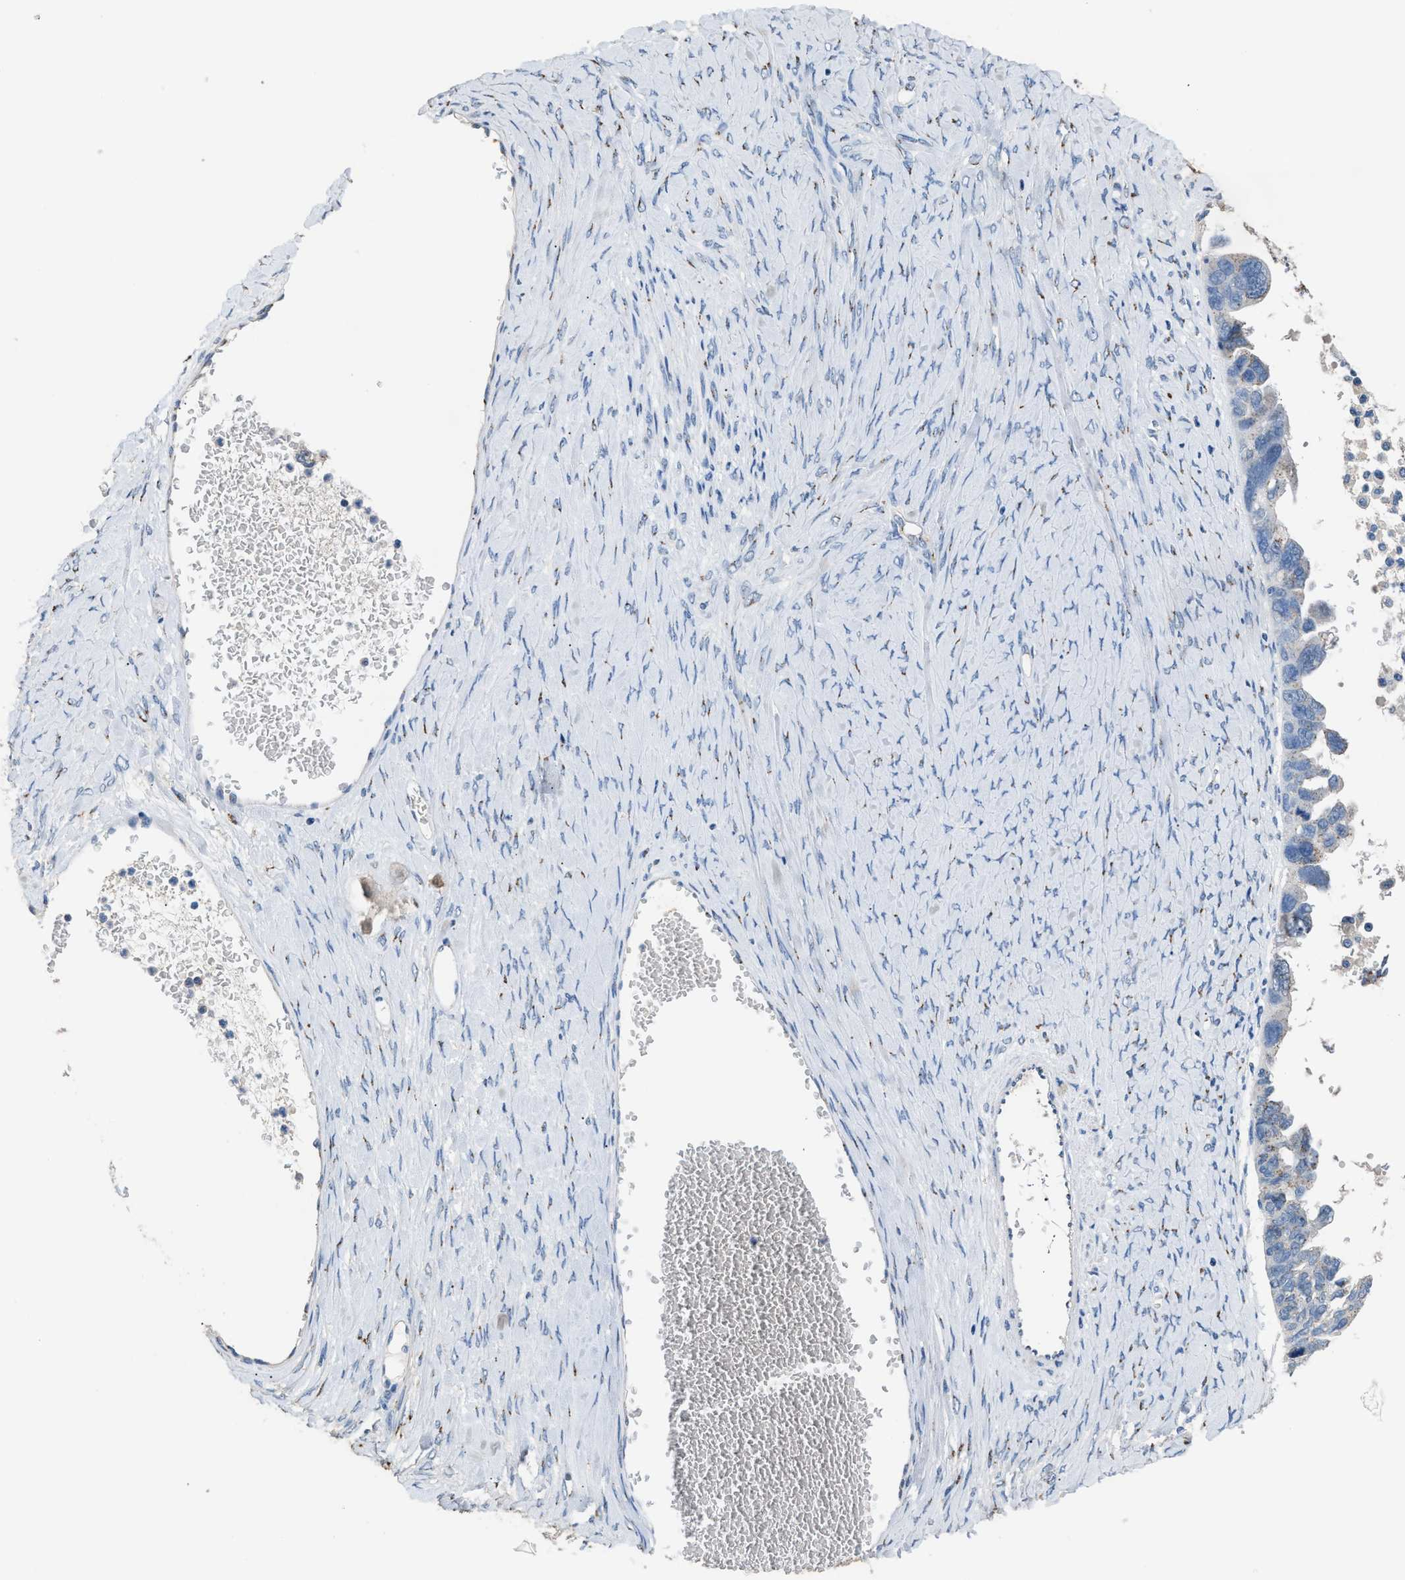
{"staining": {"intensity": "weak", "quantity": "<25%", "location": "cytoplasmic/membranous"}, "tissue": "ovarian cancer", "cell_type": "Tumor cells", "image_type": "cancer", "snomed": [{"axis": "morphology", "description": "Cystadenocarcinoma, serous, NOS"}, {"axis": "topography", "description": "Ovary"}], "caption": "The photomicrograph reveals no staining of tumor cells in serous cystadenocarcinoma (ovarian).", "gene": "GOLM1", "patient": {"sex": "female", "age": 79}}